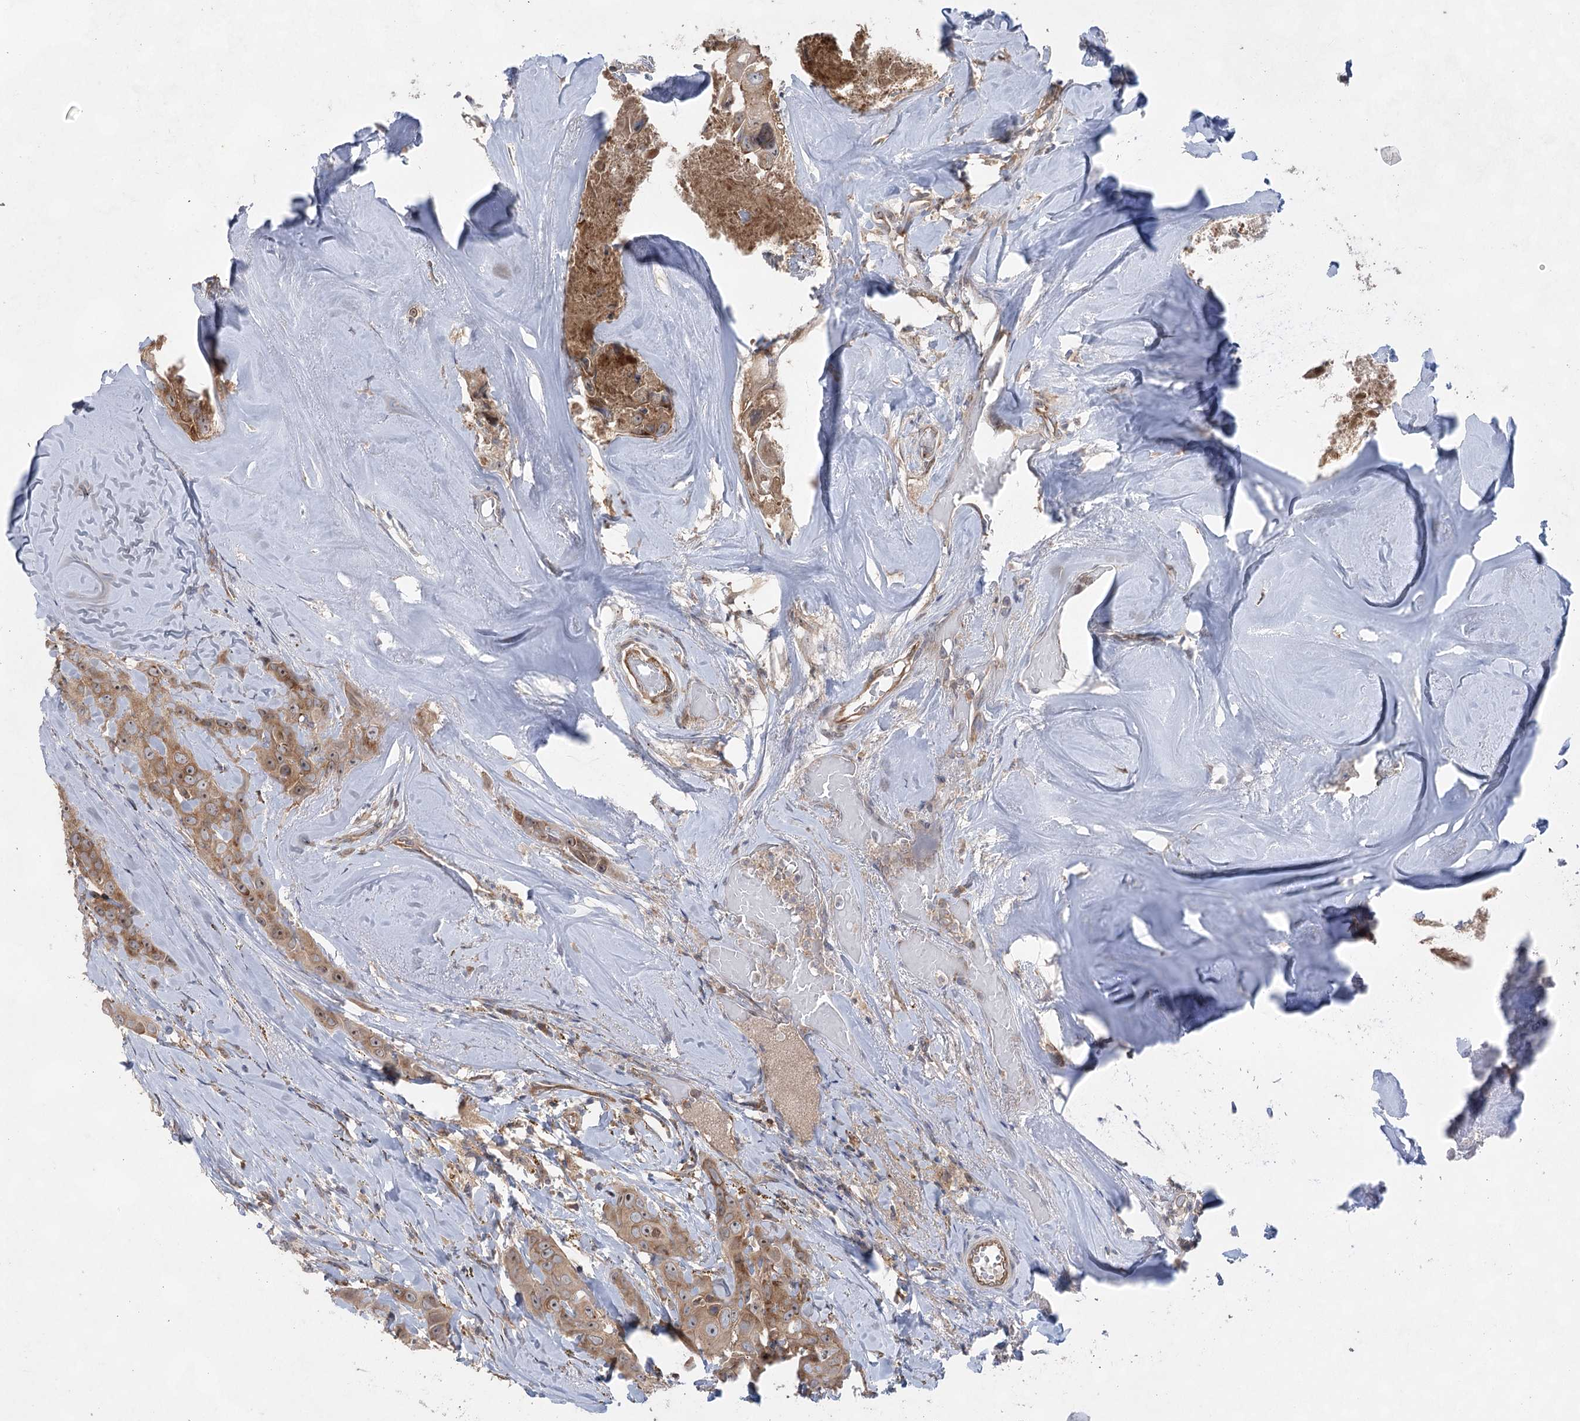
{"staining": {"intensity": "moderate", "quantity": ">75%", "location": "cytoplasmic/membranous"}, "tissue": "head and neck cancer", "cell_type": "Tumor cells", "image_type": "cancer", "snomed": [{"axis": "morphology", "description": "Adenocarcinoma, NOS"}, {"axis": "morphology", "description": "Adenocarcinoma, metastatic, NOS"}, {"axis": "topography", "description": "Head-Neck"}], "caption": "Head and neck metastatic adenocarcinoma stained with IHC displays moderate cytoplasmic/membranous staining in approximately >75% of tumor cells. (brown staining indicates protein expression, while blue staining denotes nuclei).", "gene": "EIF3A", "patient": {"sex": "male", "age": 75}}